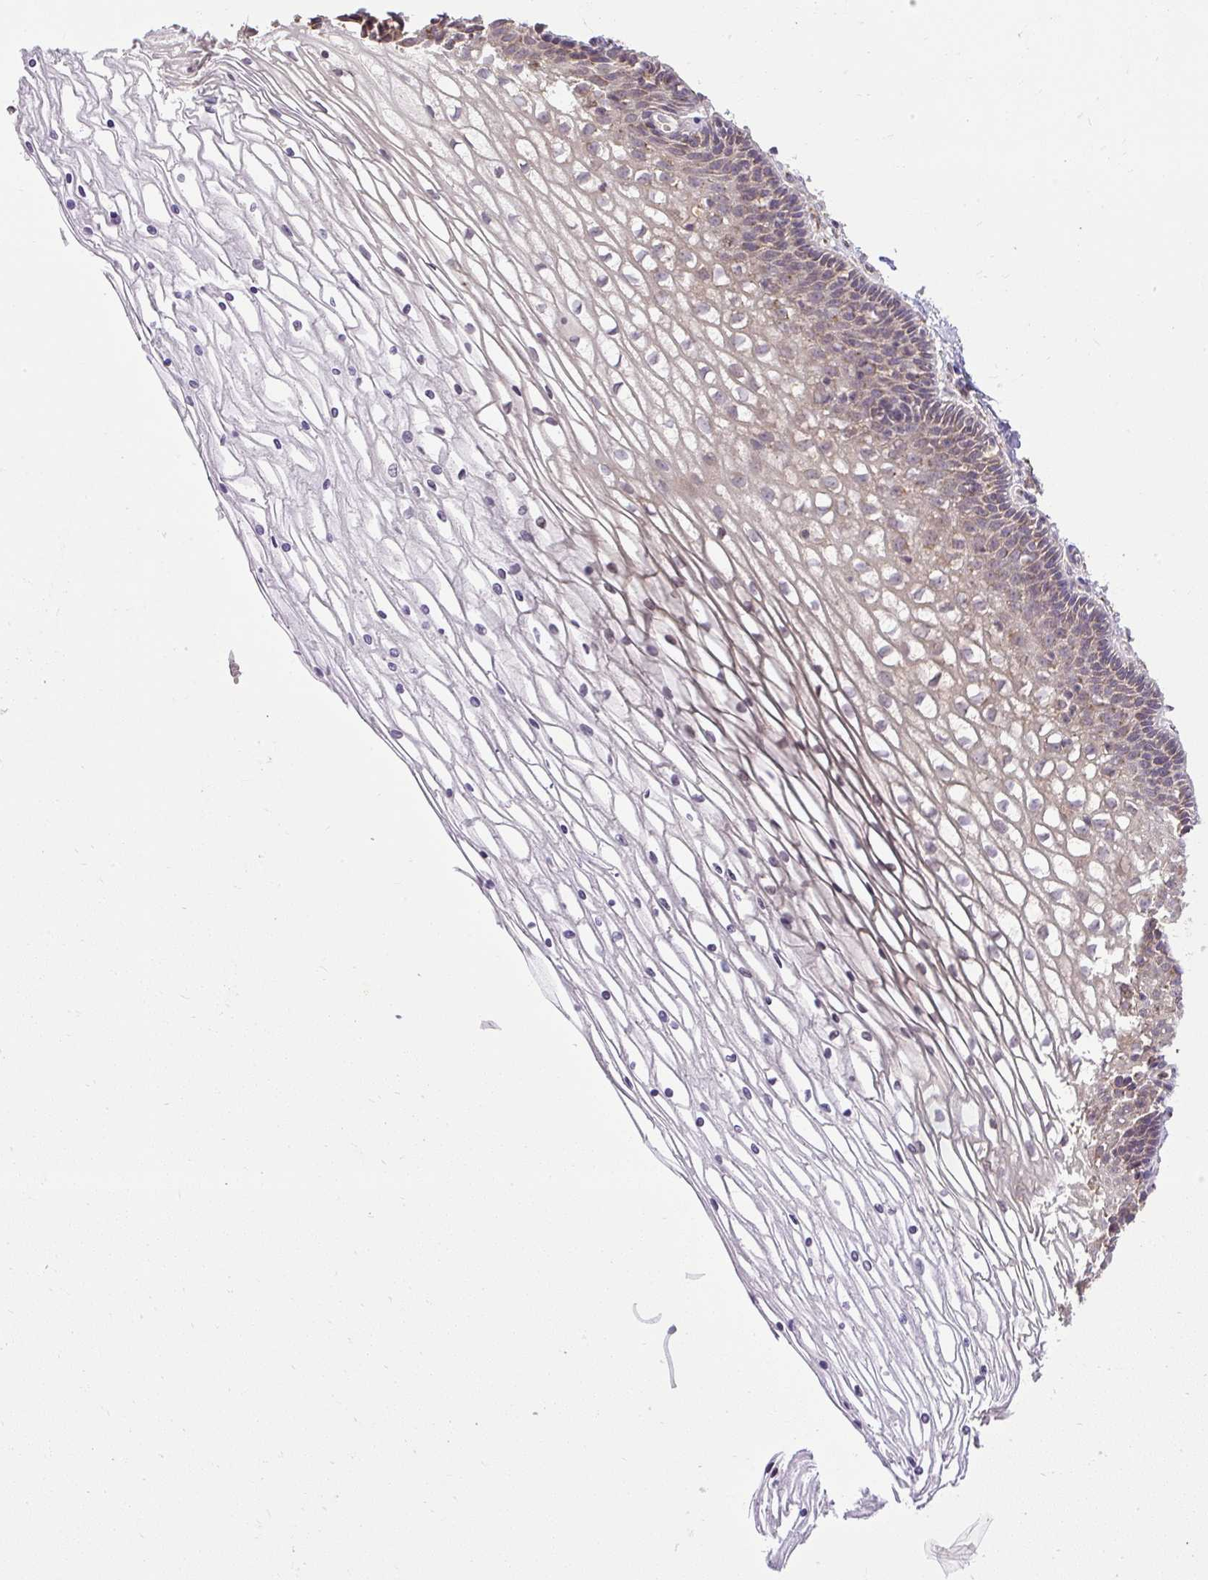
{"staining": {"intensity": "moderate", "quantity": ">75%", "location": "cytoplasmic/membranous"}, "tissue": "cervix", "cell_type": "Glandular cells", "image_type": "normal", "snomed": [{"axis": "morphology", "description": "Normal tissue, NOS"}, {"axis": "topography", "description": "Cervix"}], "caption": "This histopathology image exhibits IHC staining of normal human cervix, with medium moderate cytoplasmic/membranous expression in approximately >75% of glandular cells.", "gene": "SMC4", "patient": {"sex": "female", "age": 36}}